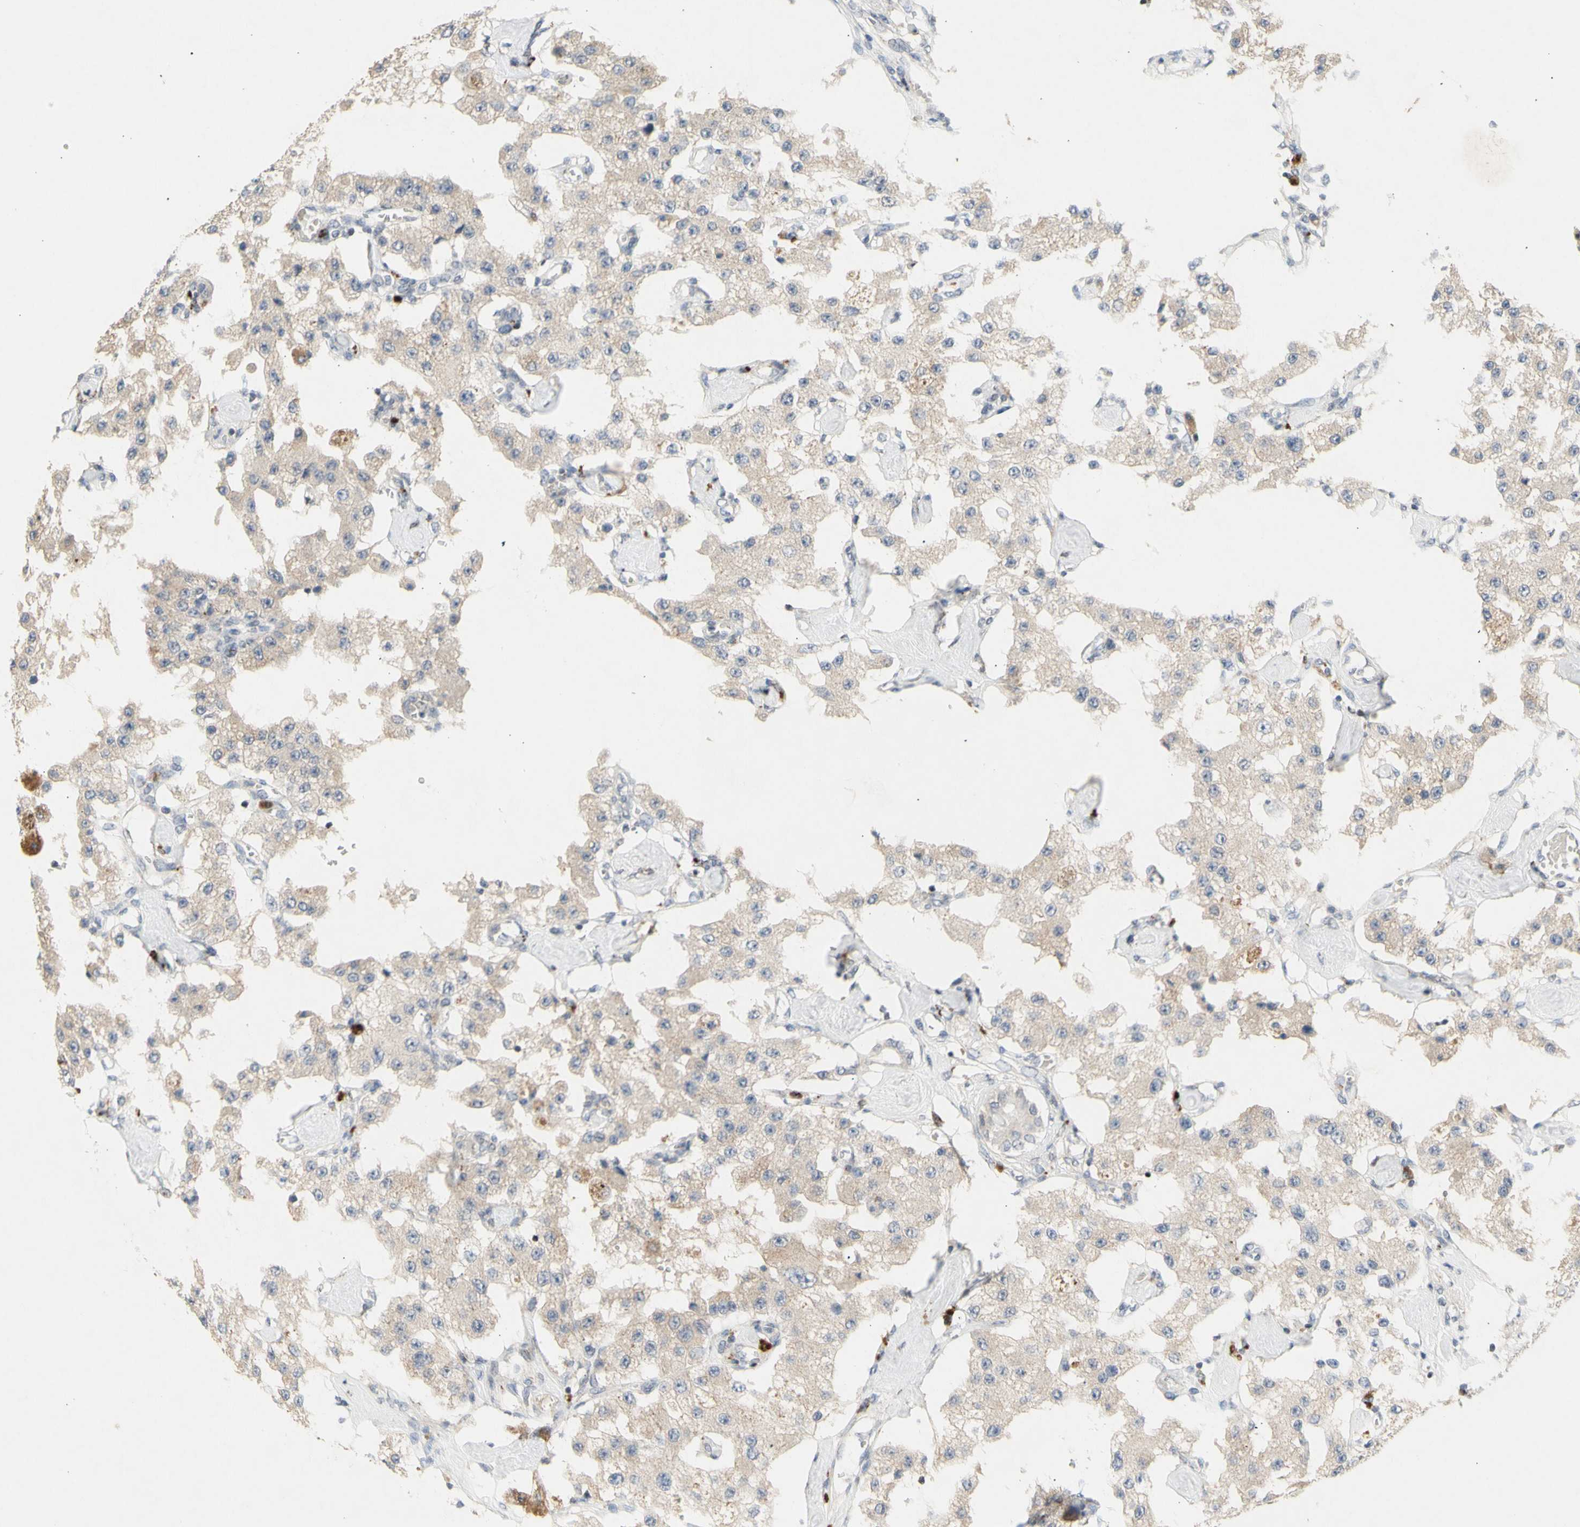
{"staining": {"intensity": "weak", "quantity": ">75%", "location": "cytoplasmic/membranous"}, "tissue": "carcinoid", "cell_type": "Tumor cells", "image_type": "cancer", "snomed": [{"axis": "morphology", "description": "Carcinoid, malignant, NOS"}, {"axis": "topography", "description": "Pancreas"}], "caption": "Immunohistochemistry (DAB) staining of human carcinoid displays weak cytoplasmic/membranous protein staining in approximately >75% of tumor cells.", "gene": "NLRP1", "patient": {"sex": "male", "age": 41}}